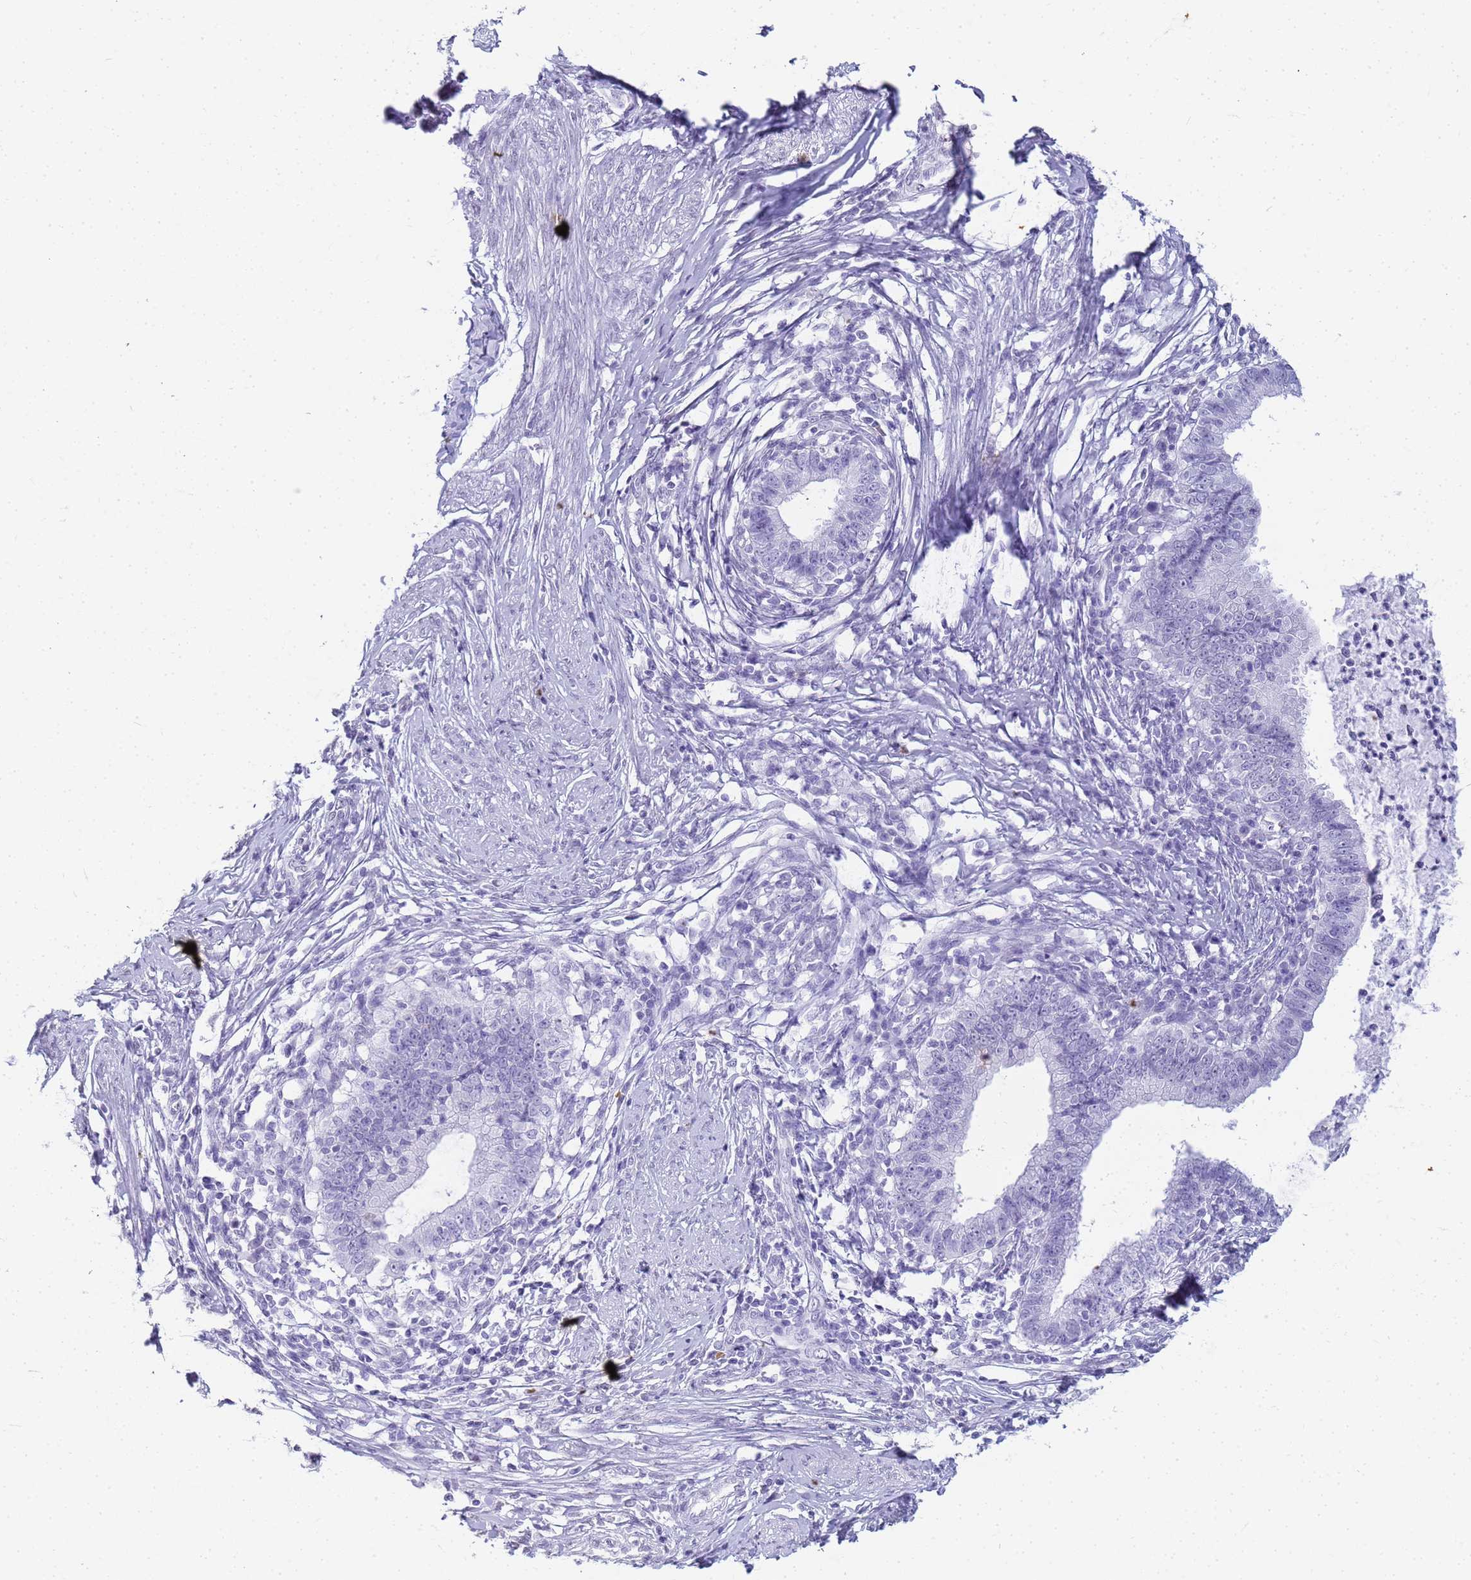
{"staining": {"intensity": "negative", "quantity": "none", "location": "none"}, "tissue": "cervical cancer", "cell_type": "Tumor cells", "image_type": "cancer", "snomed": [{"axis": "morphology", "description": "Adenocarcinoma, NOS"}, {"axis": "topography", "description": "Cervix"}], "caption": "The image exhibits no staining of tumor cells in cervical cancer (adenocarcinoma).", "gene": "SLC7A9", "patient": {"sex": "female", "age": 36}}